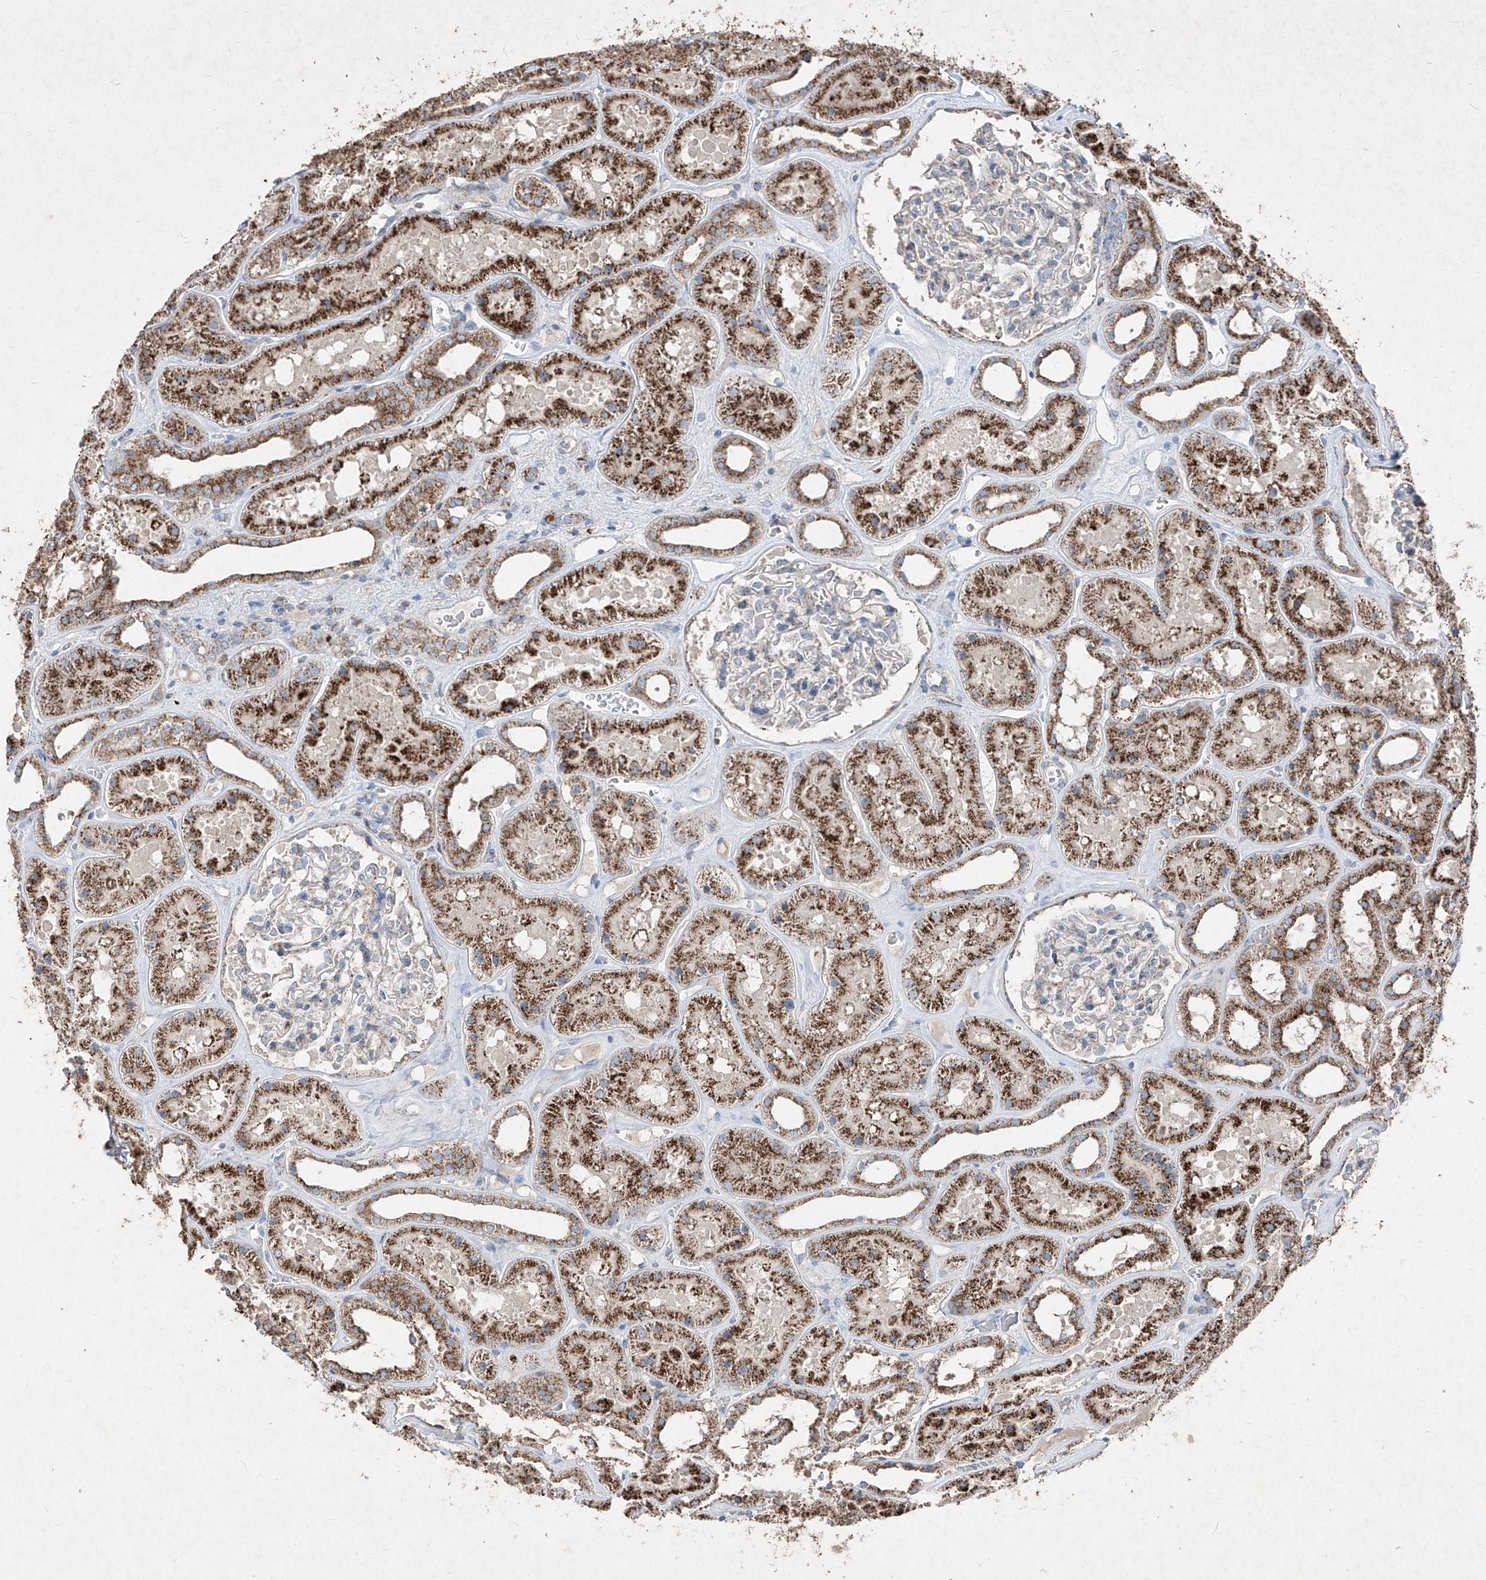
{"staining": {"intensity": "negative", "quantity": "none", "location": "none"}, "tissue": "kidney", "cell_type": "Cells in glomeruli", "image_type": "normal", "snomed": [{"axis": "morphology", "description": "Normal tissue, NOS"}, {"axis": "topography", "description": "Kidney"}], "caption": "DAB immunohistochemical staining of normal human kidney shows no significant positivity in cells in glomeruli.", "gene": "ABCD3", "patient": {"sex": "female", "age": 41}}